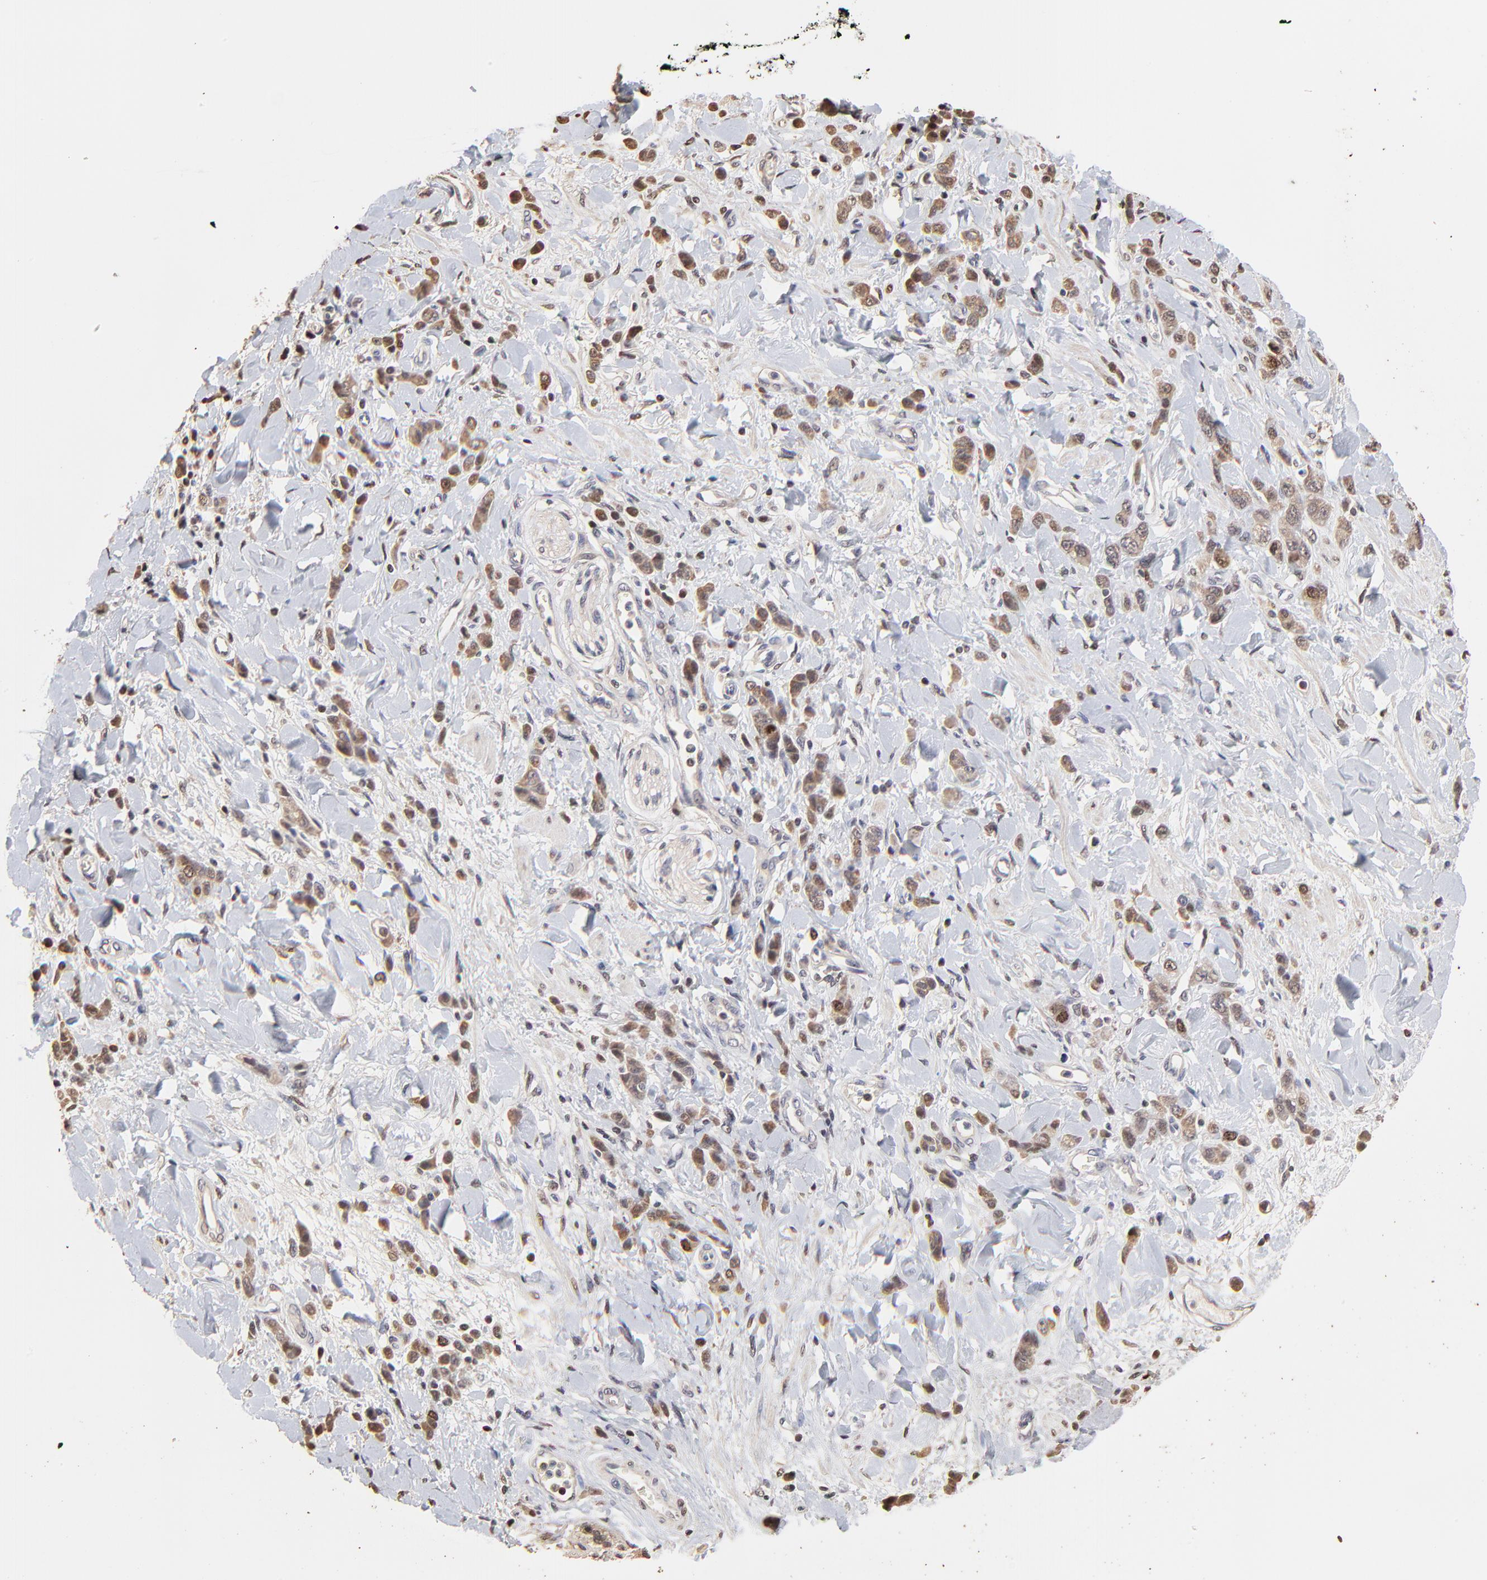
{"staining": {"intensity": "moderate", "quantity": "25%-75%", "location": "nuclear"}, "tissue": "stomach cancer", "cell_type": "Tumor cells", "image_type": "cancer", "snomed": [{"axis": "morphology", "description": "Normal tissue, NOS"}, {"axis": "morphology", "description": "Adenocarcinoma, NOS"}, {"axis": "topography", "description": "Stomach"}], "caption": "An IHC photomicrograph of tumor tissue is shown. Protein staining in brown labels moderate nuclear positivity in adenocarcinoma (stomach) within tumor cells.", "gene": "BIRC5", "patient": {"sex": "male", "age": 82}}